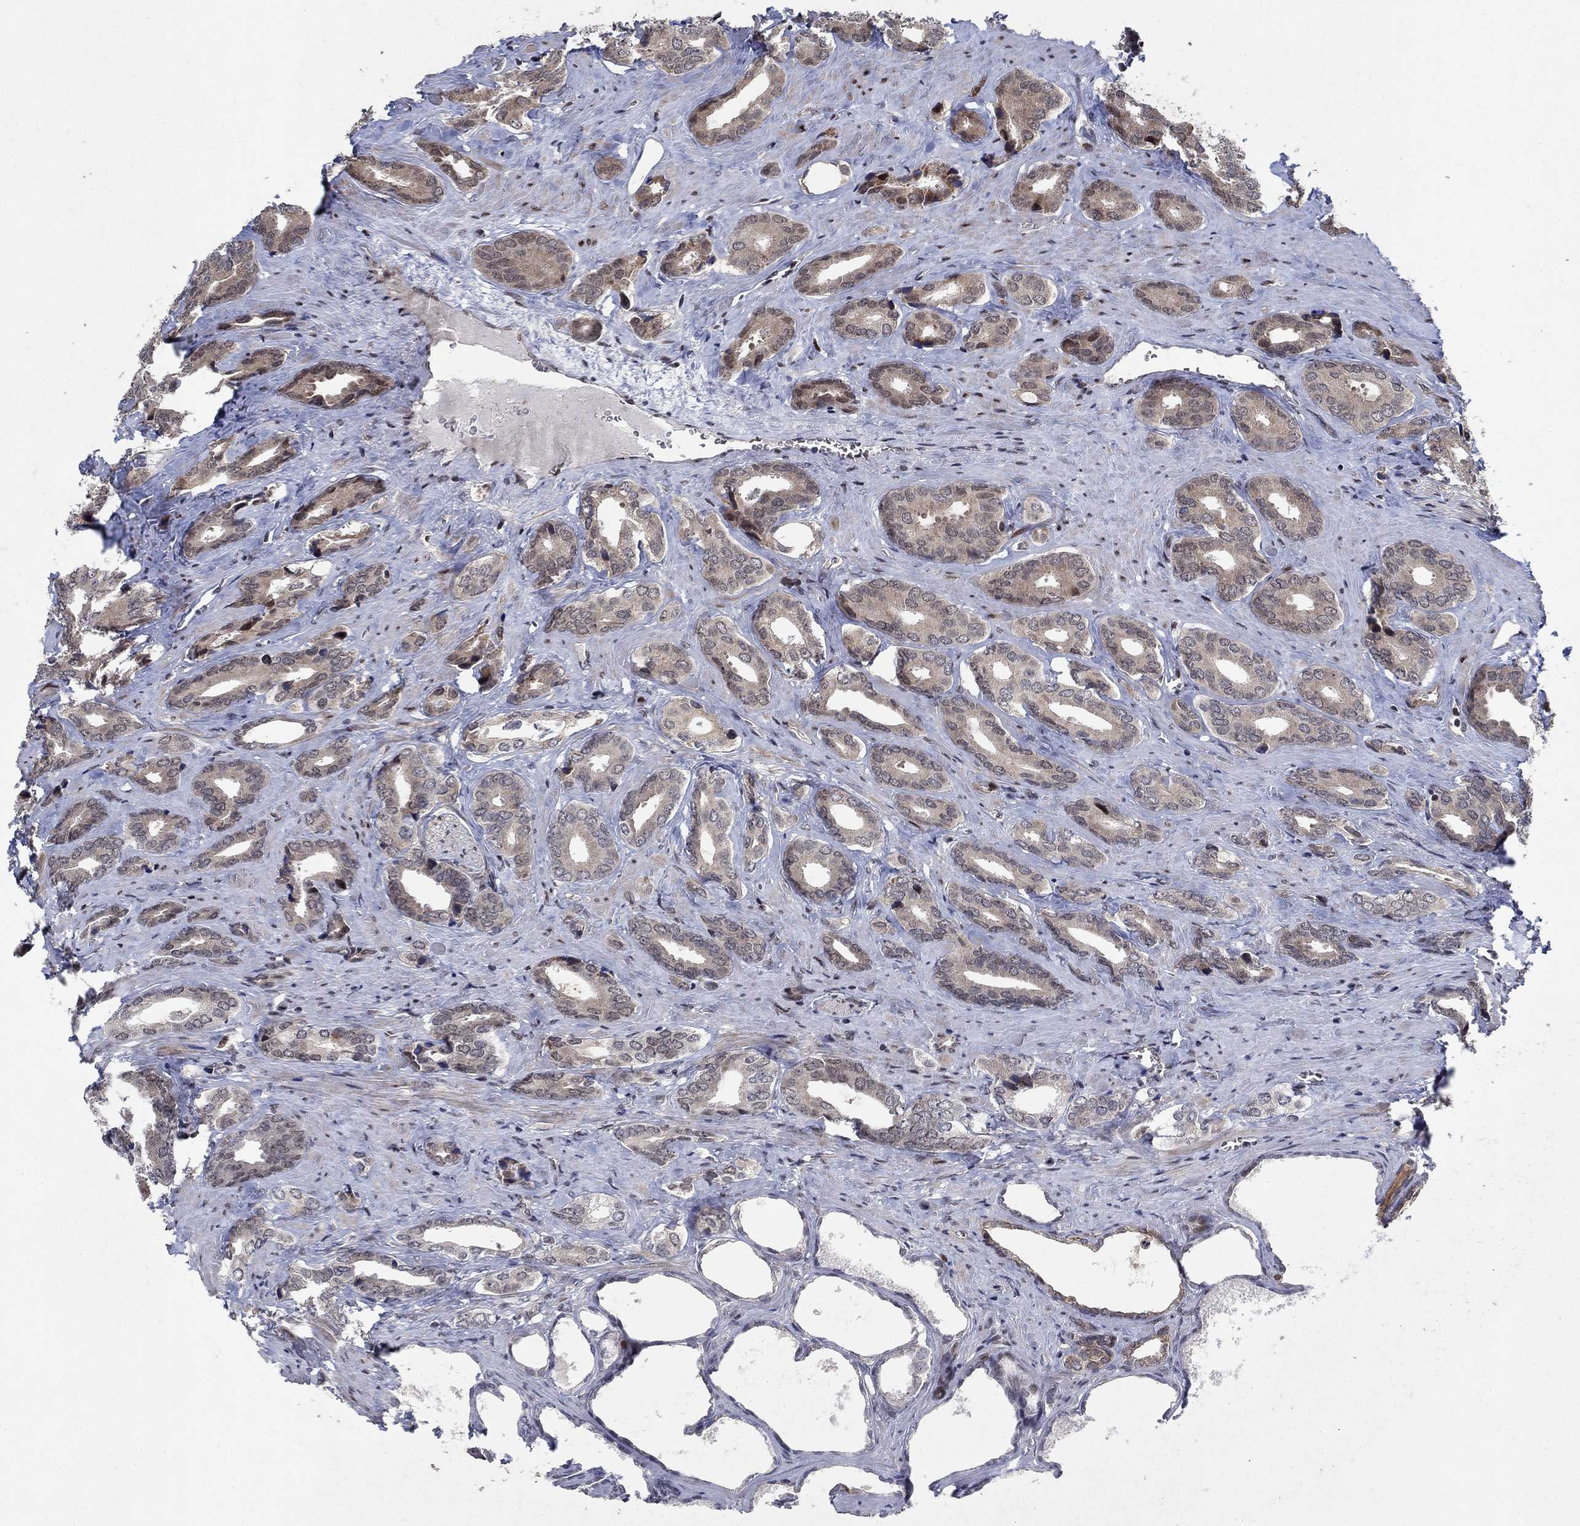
{"staining": {"intensity": "moderate", "quantity": "<25%", "location": "nuclear"}, "tissue": "prostate cancer", "cell_type": "Tumor cells", "image_type": "cancer", "snomed": [{"axis": "morphology", "description": "Adenocarcinoma, NOS"}, {"axis": "topography", "description": "Prostate"}], "caption": "Immunohistochemistry micrograph of neoplastic tissue: human prostate cancer stained using immunohistochemistry (IHC) reveals low levels of moderate protein expression localized specifically in the nuclear of tumor cells, appearing as a nuclear brown color.", "gene": "PRICKLE4", "patient": {"sex": "male", "age": 66}}